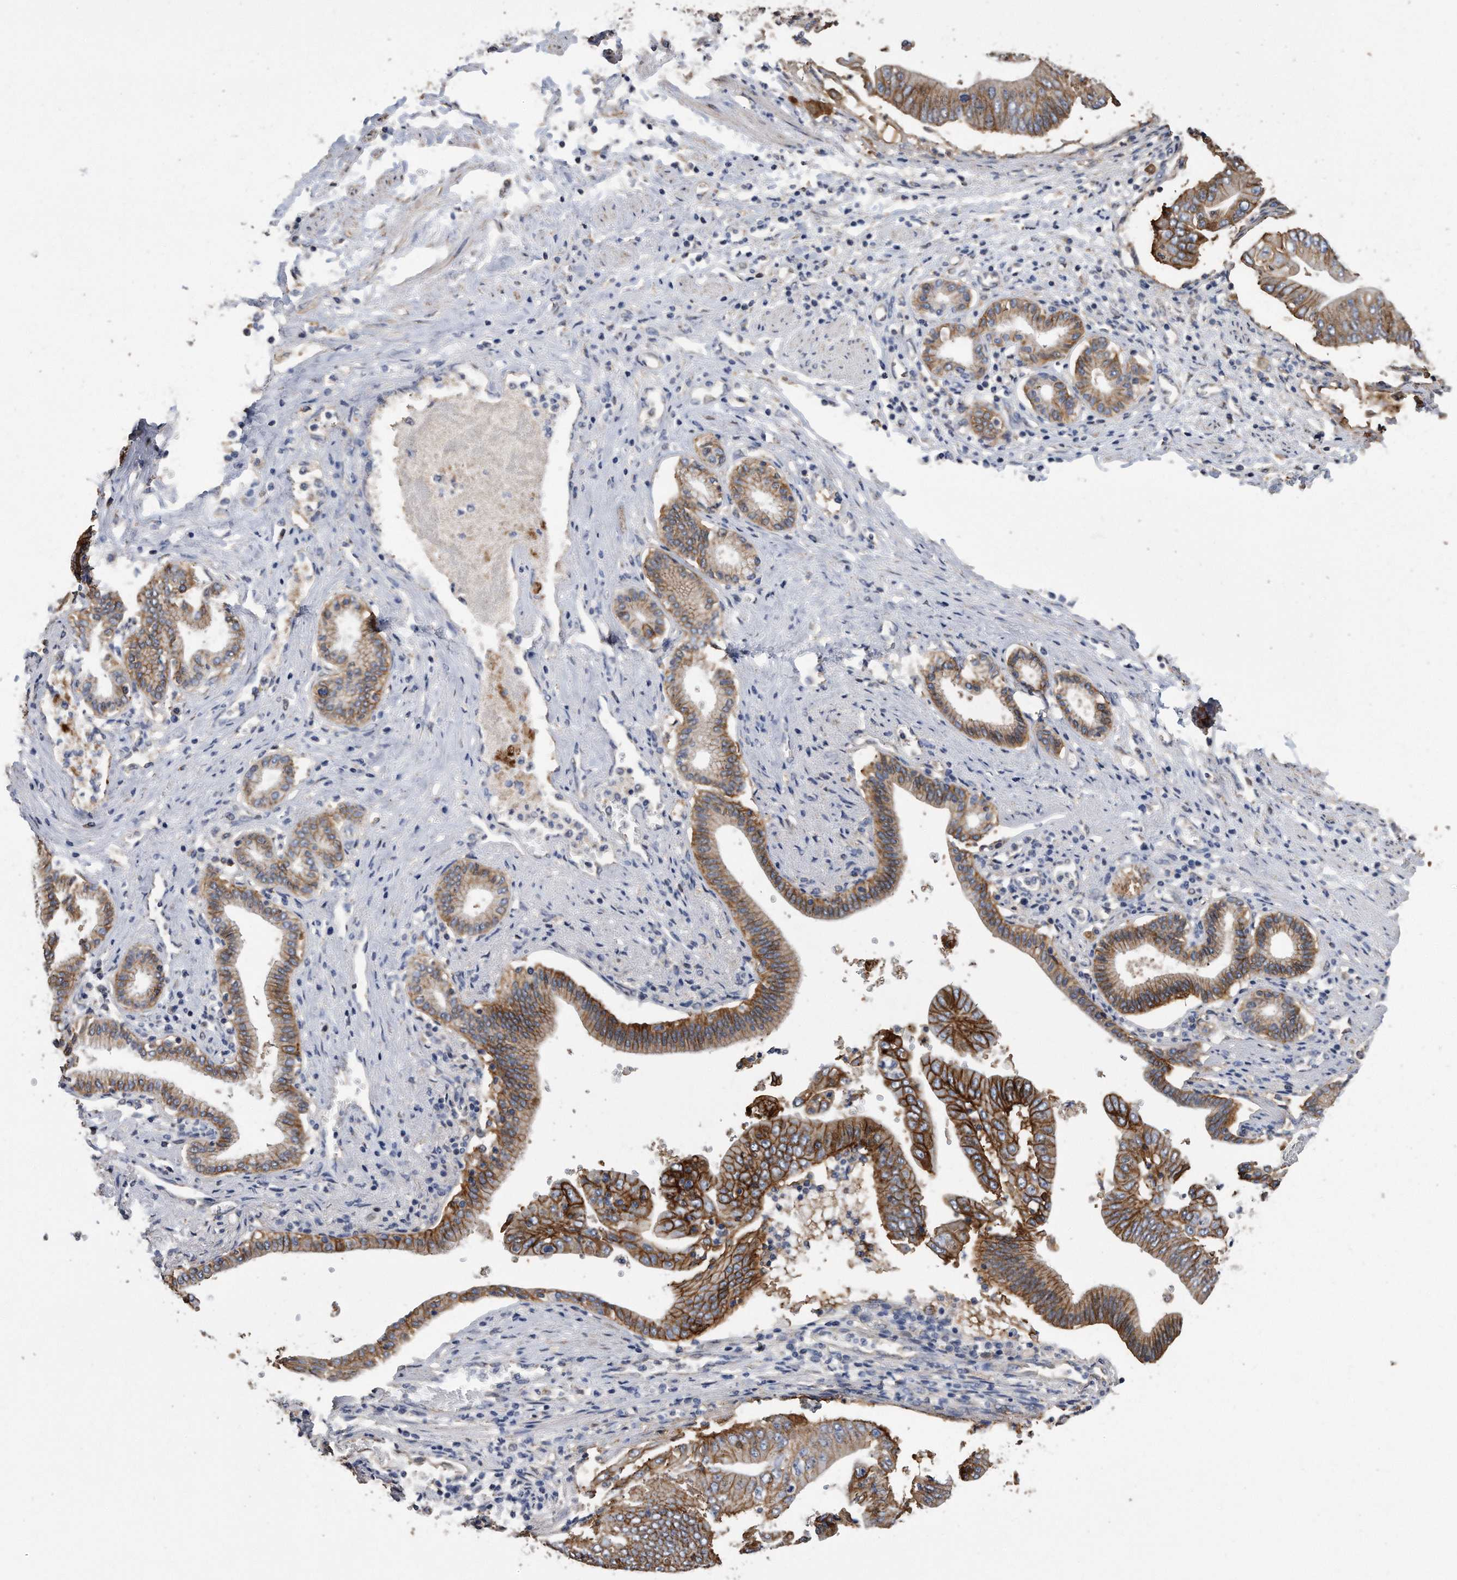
{"staining": {"intensity": "strong", "quantity": ">75%", "location": "cytoplasmic/membranous"}, "tissue": "pancreatic cancer", "cell_type": "Tumor cells", "image_type": "cancer", "snomed": [{"axis": "morphology", "description": "Adenocarcinoma, NOS"}, {"axis": "topography", "description": "Pancreas"}], "caption": "Strong cytoplasmic/membranous positivity is seen in about >75% of tumor cells in adenocarcinoma (pancreatic).", "gene": "CDCP1", "patient": {"sex": "female", "age": 77}}